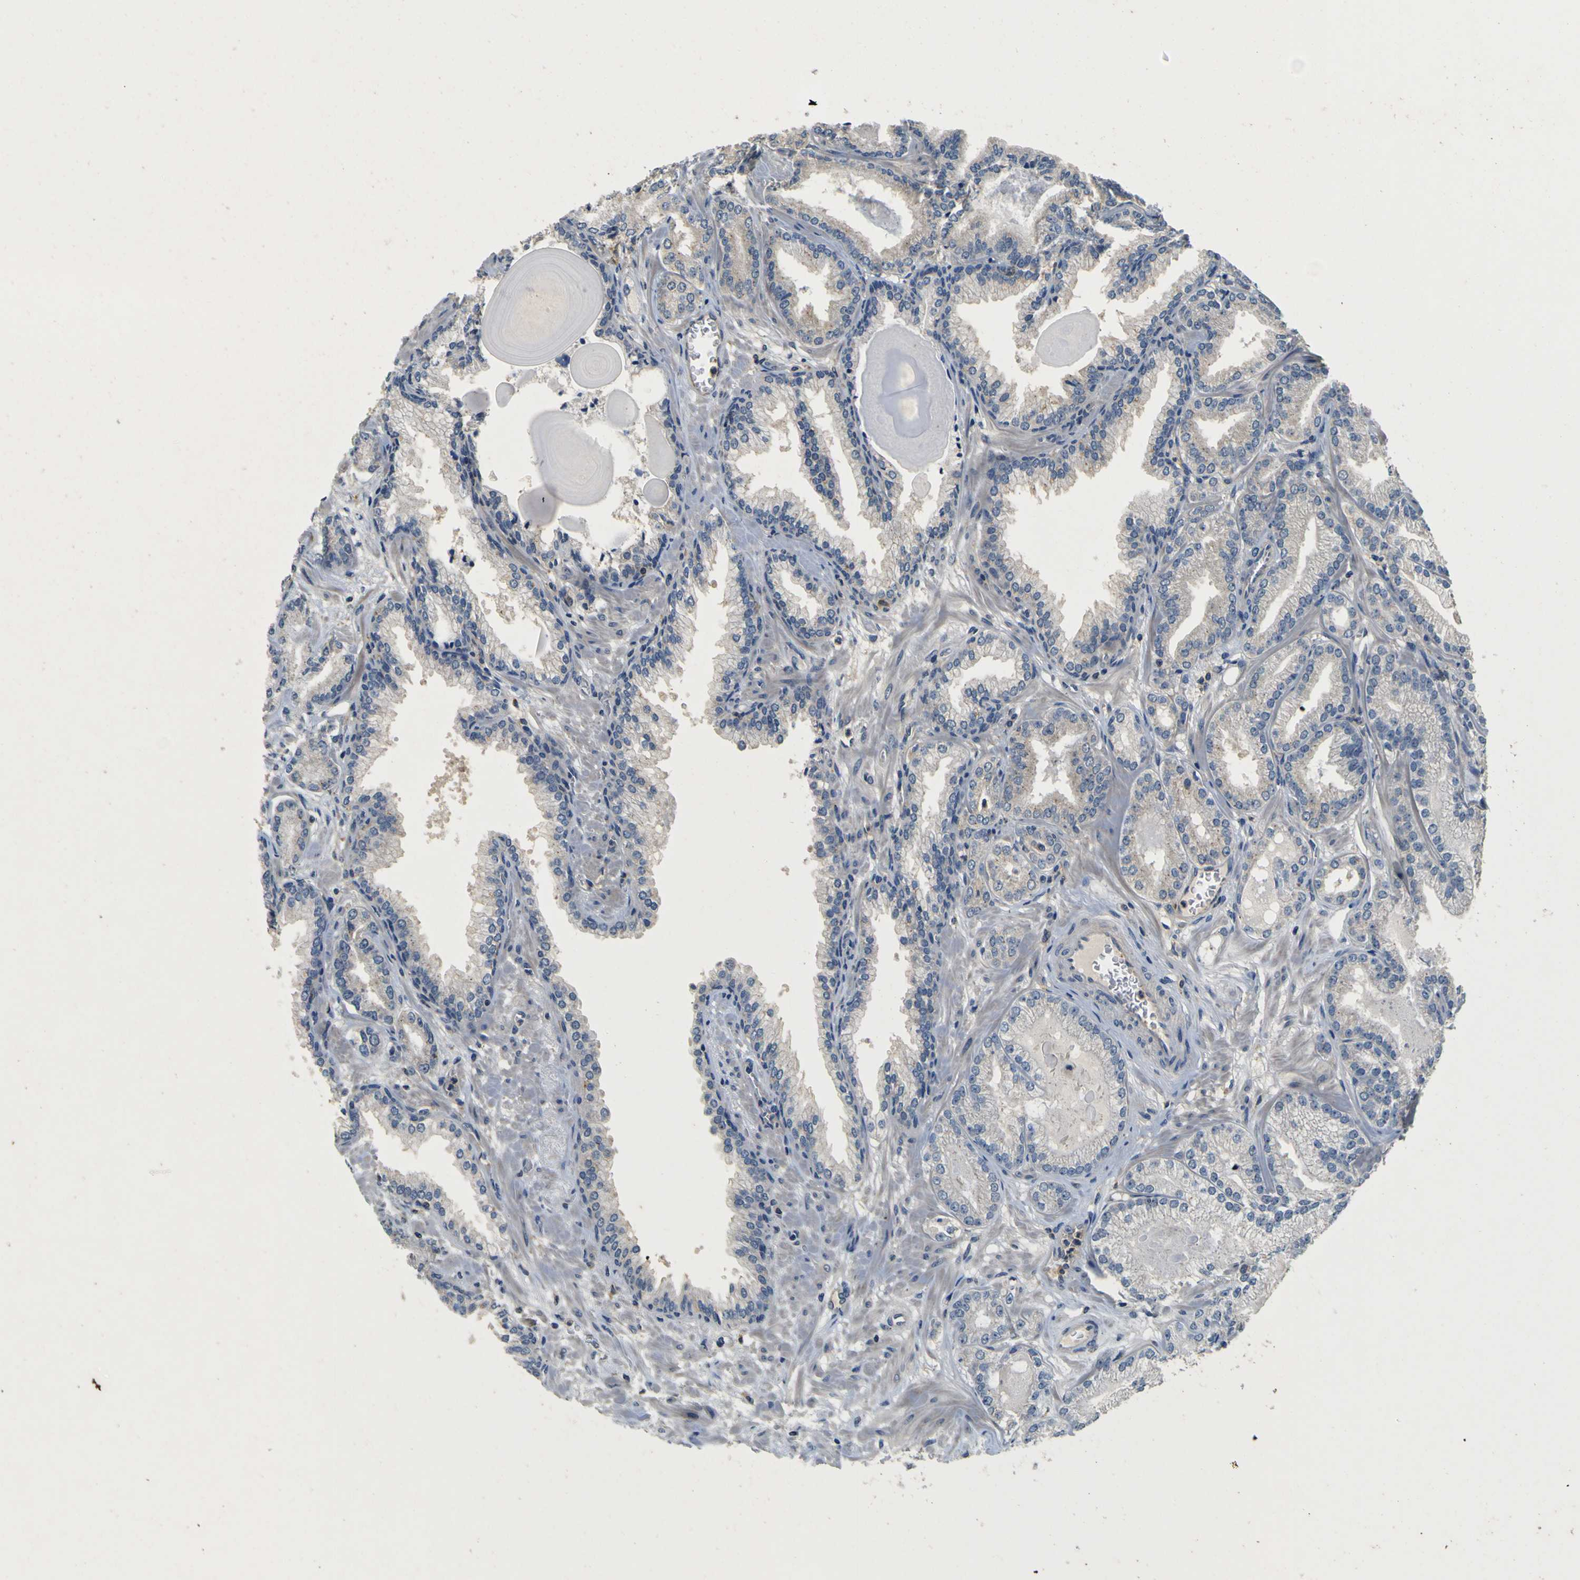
{"staining": {"intensity": "weak", "quantity": "<25%", "location": "cytoplasmic/membranous"}, "tissue": "prostate cancer", "cell_type": "Tumor cells", "image_type": "cancer", "snomed": [{"axis": "morphology", "description": "Adenocarcinoma, Low grade"}, {"axis": "topography", "description": "Prostate"}], "caption": "The image demonstrates no staining of tumor cells in prostate cancer.", "gene": "TNIK", "patient": {"sex": "male", "age": 59}}